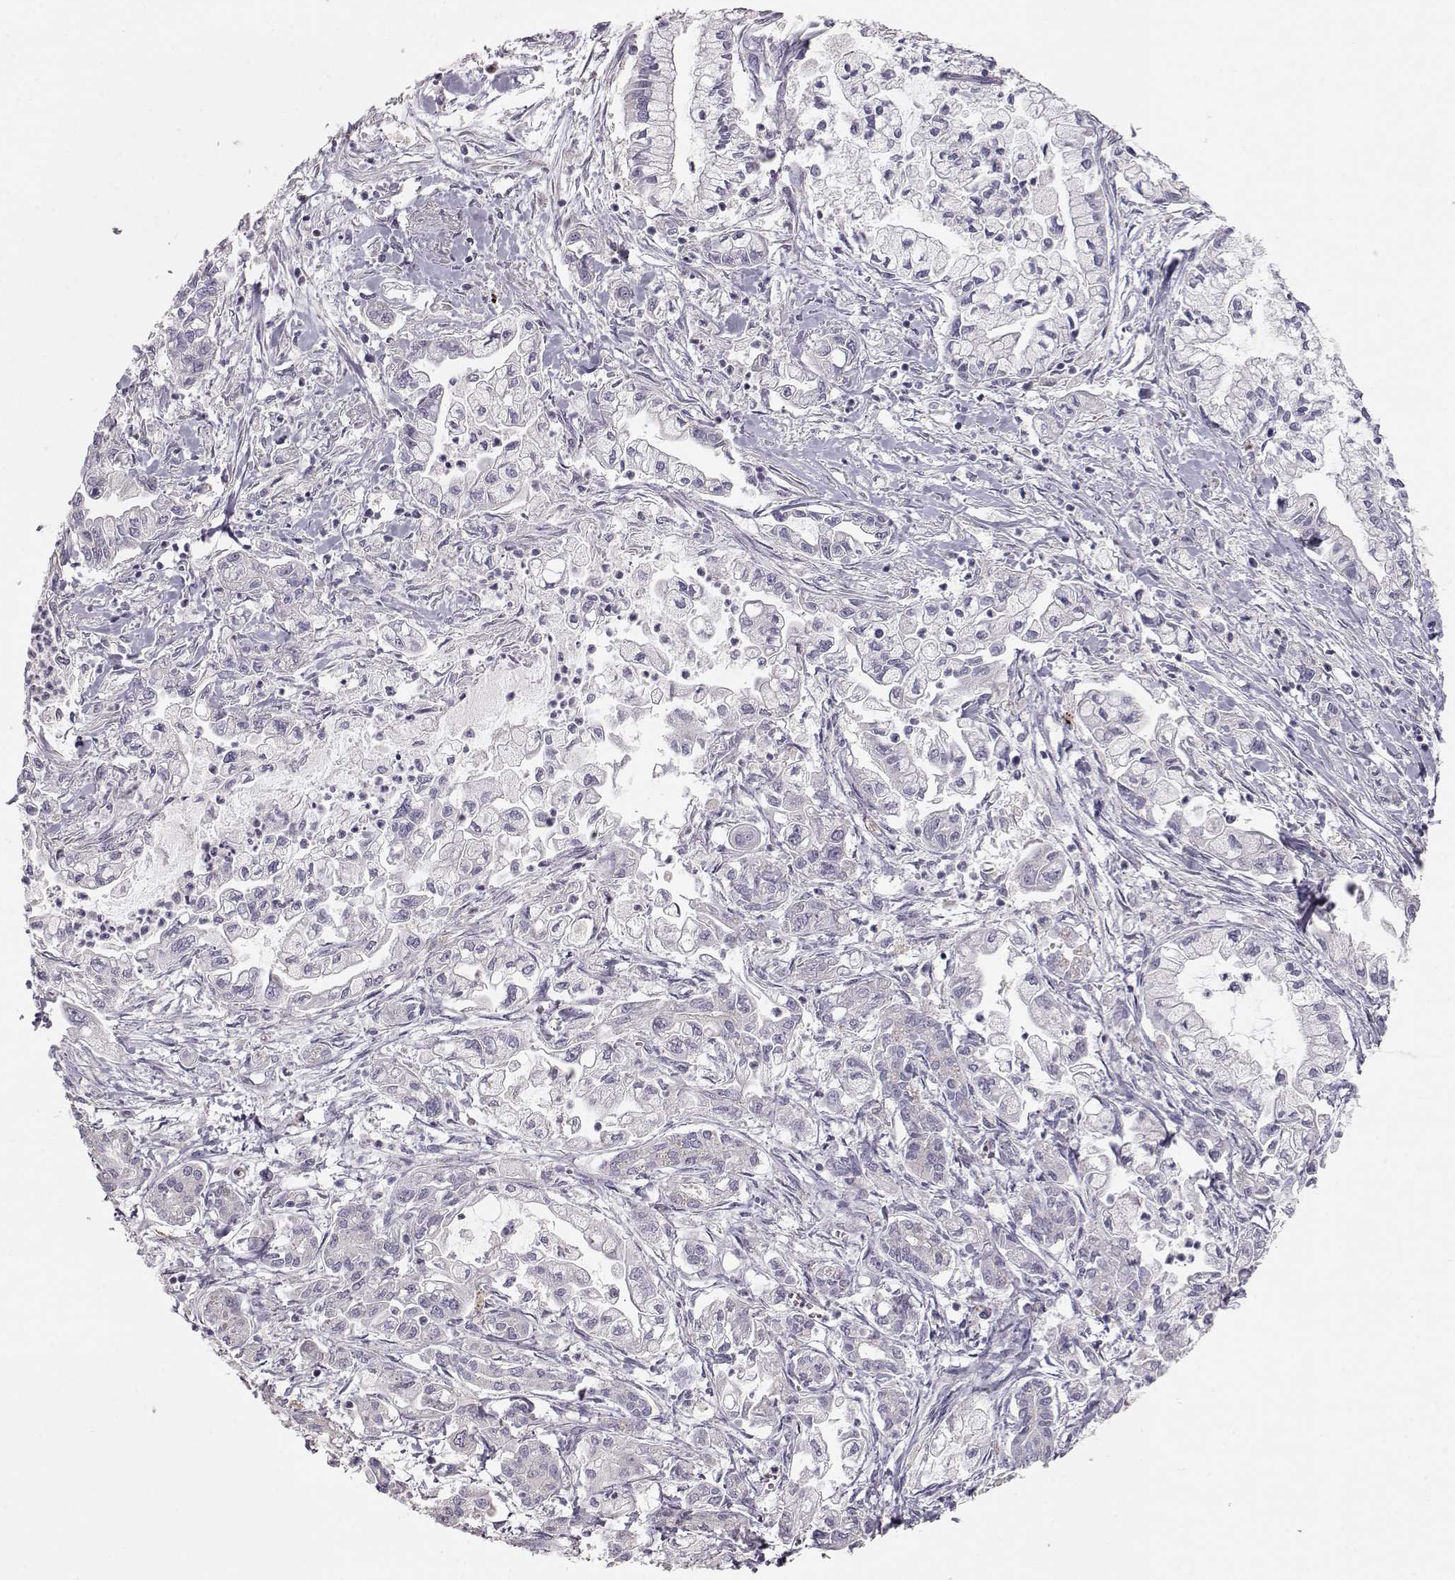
{"staining": {"intensity": "negative", "quantity": "none", "location": "none"}, "tissue": "pancreatic cancer", "cell_type": "Tumor cells", "image_type": "cancer", "snomed": [{"axis": "morphology", "description": "Adenocarcinoma, NOS"}, {"axis": "topography", "description": "Pancreas"}], "caption": "The image reveals no staining of tumor cells in pancreatic adenocarcinoma. Nuclei are stained in blue.", "gene": "ARHGAP8", "patient": {"sex": "male", "age": 54}}